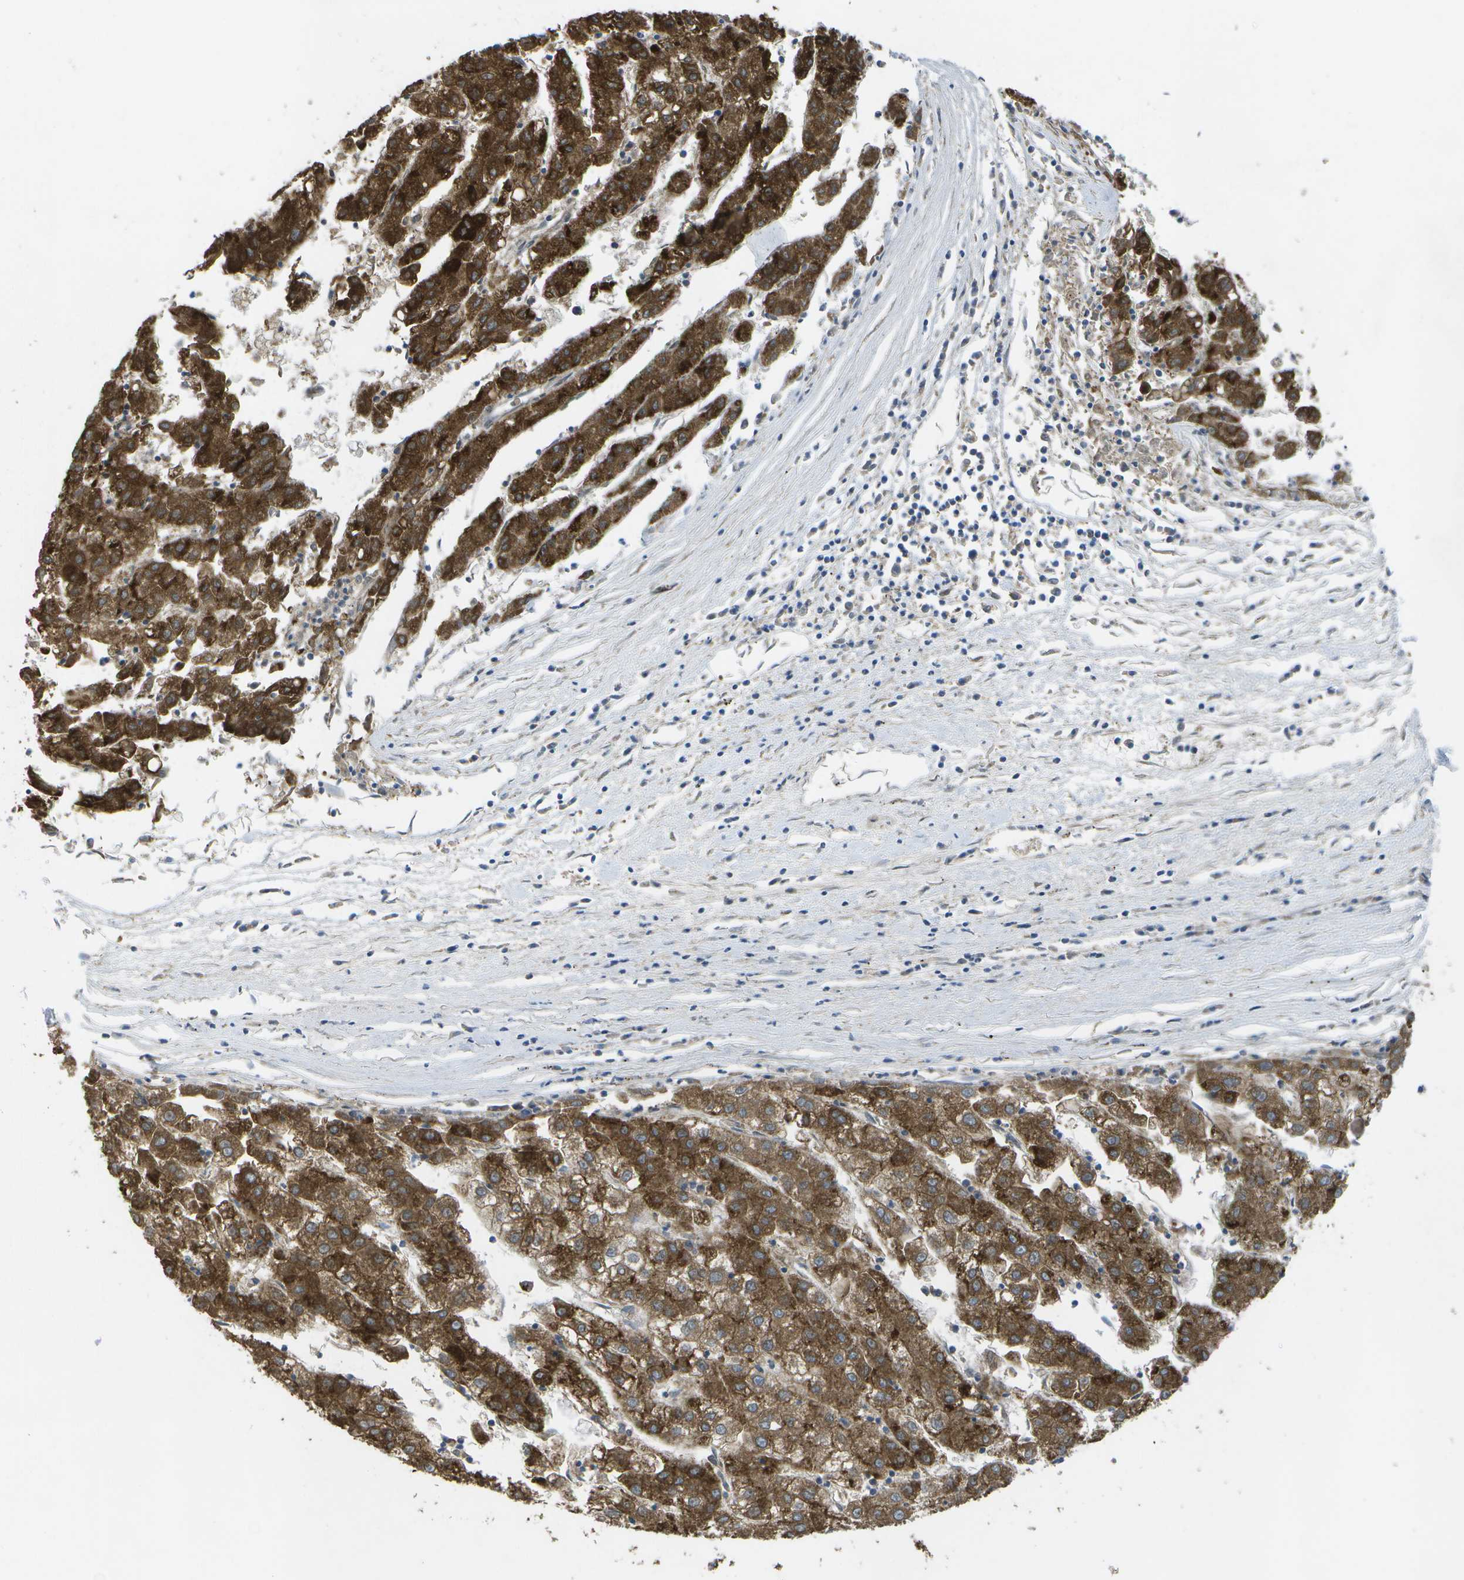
{"staining": {"intensity": "strong", "quantity": ">75%", "location": "cytoplasmic/membranous"}, "tissue": "liver cancer", "cell_type": "Tumor cells", "image_type": "cancer", "snomed": [{"axis": "morphology", "description": "Carcinoma, Hepatocellular, NOS"}, {"axis": "topography", "description": "Liver"}], "caption": "IHC (DAB (3,3'-diaminobenzidine)) staining of liver cancer shows strong cytoplasmic/membranous protein positivity in approximately >75% of tumor cells.", "gene": "DPM3", "patient": {"sex": "male", "age": 72}}